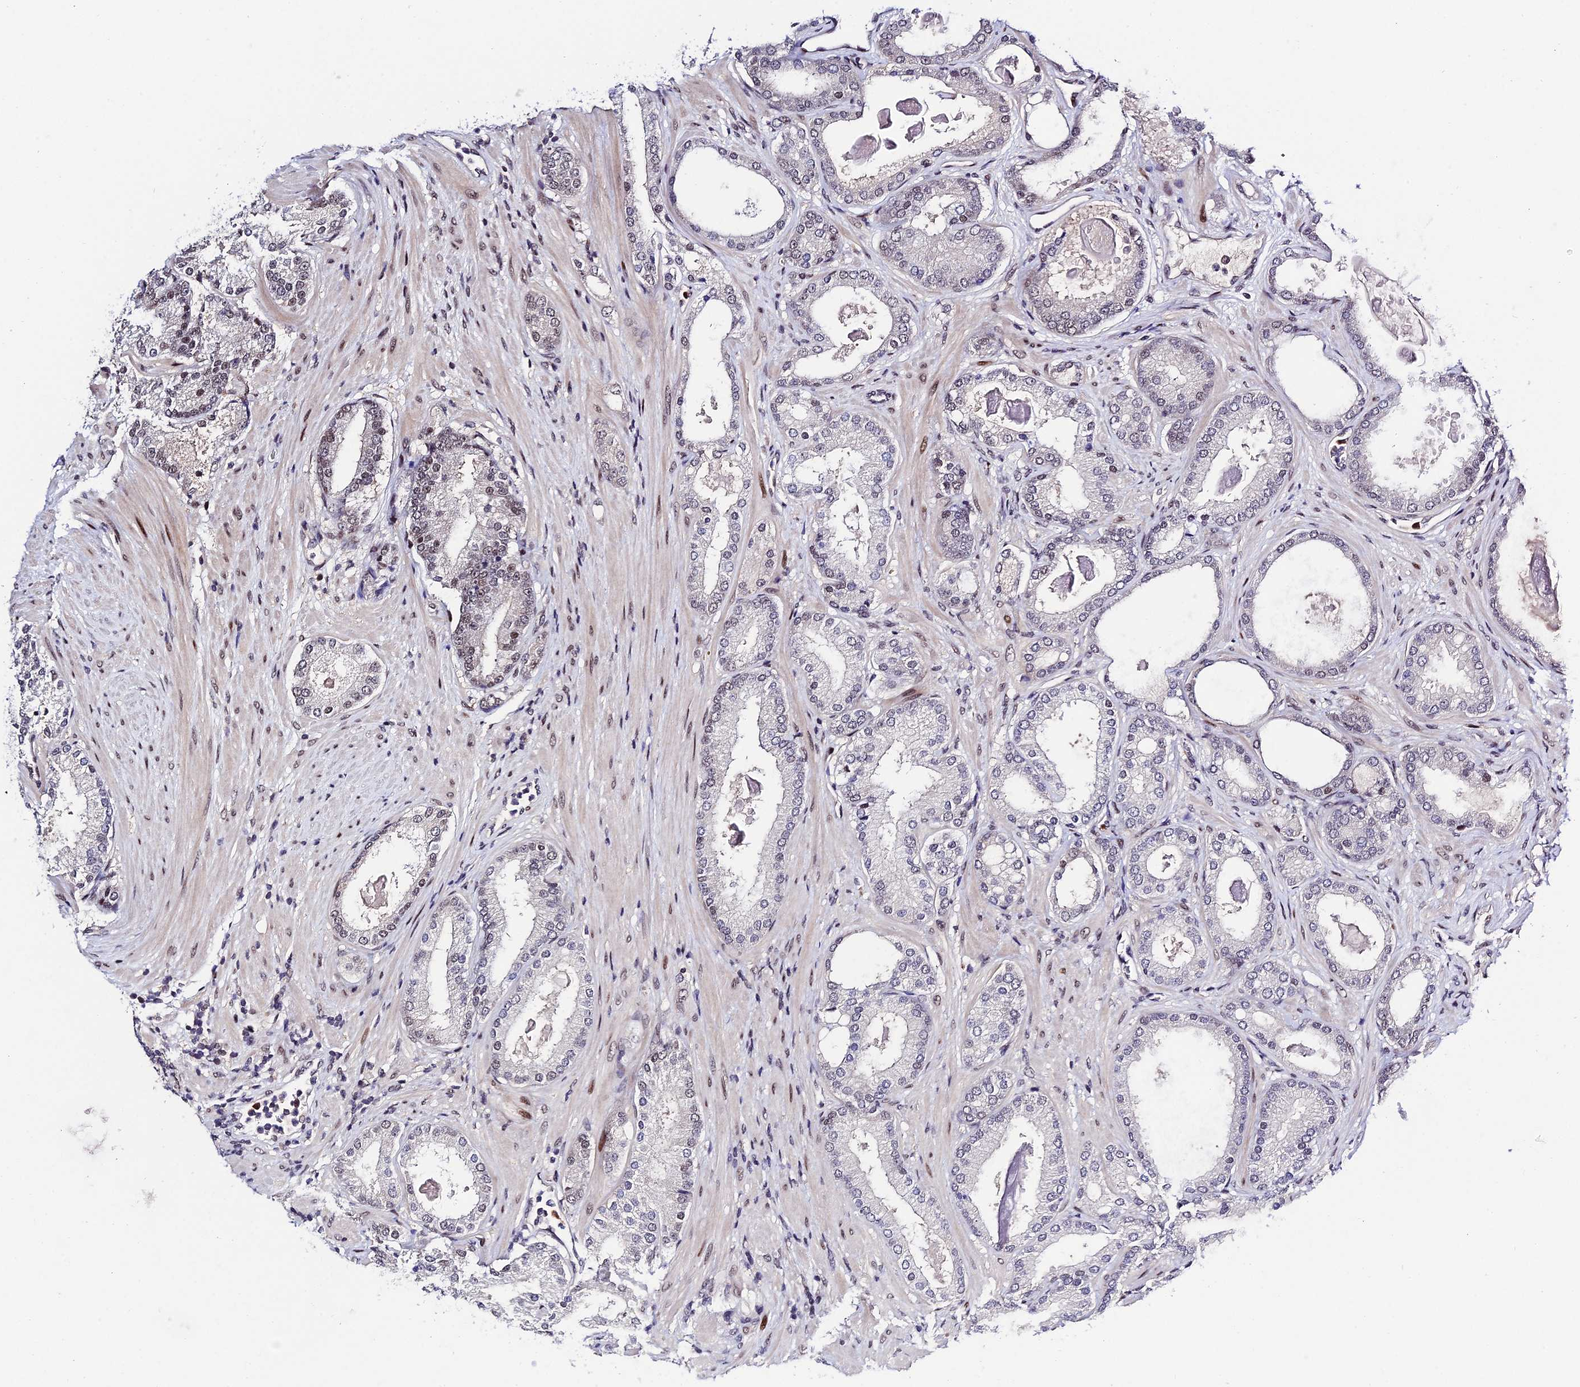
{"staining": {"intensity": "weak", "quantity": "<25%", "location": "nuclear"}, "tissue": "prostate cancer", "cell_type": "Tumor cells", "image_type": "cancer", "snomed": [{"axis": "morphology", "description": "Adenocarcinoma, Low grade"}, {"axis": "topography", "description": "Prostate"}], "caption": "This is an IHC histopathology image of human adenocarcinoma (low-grade) (prostate). There is no positivity in tumor cells.", "gene": "SYT15", "patient": {"sex": "male", "age": 59}}